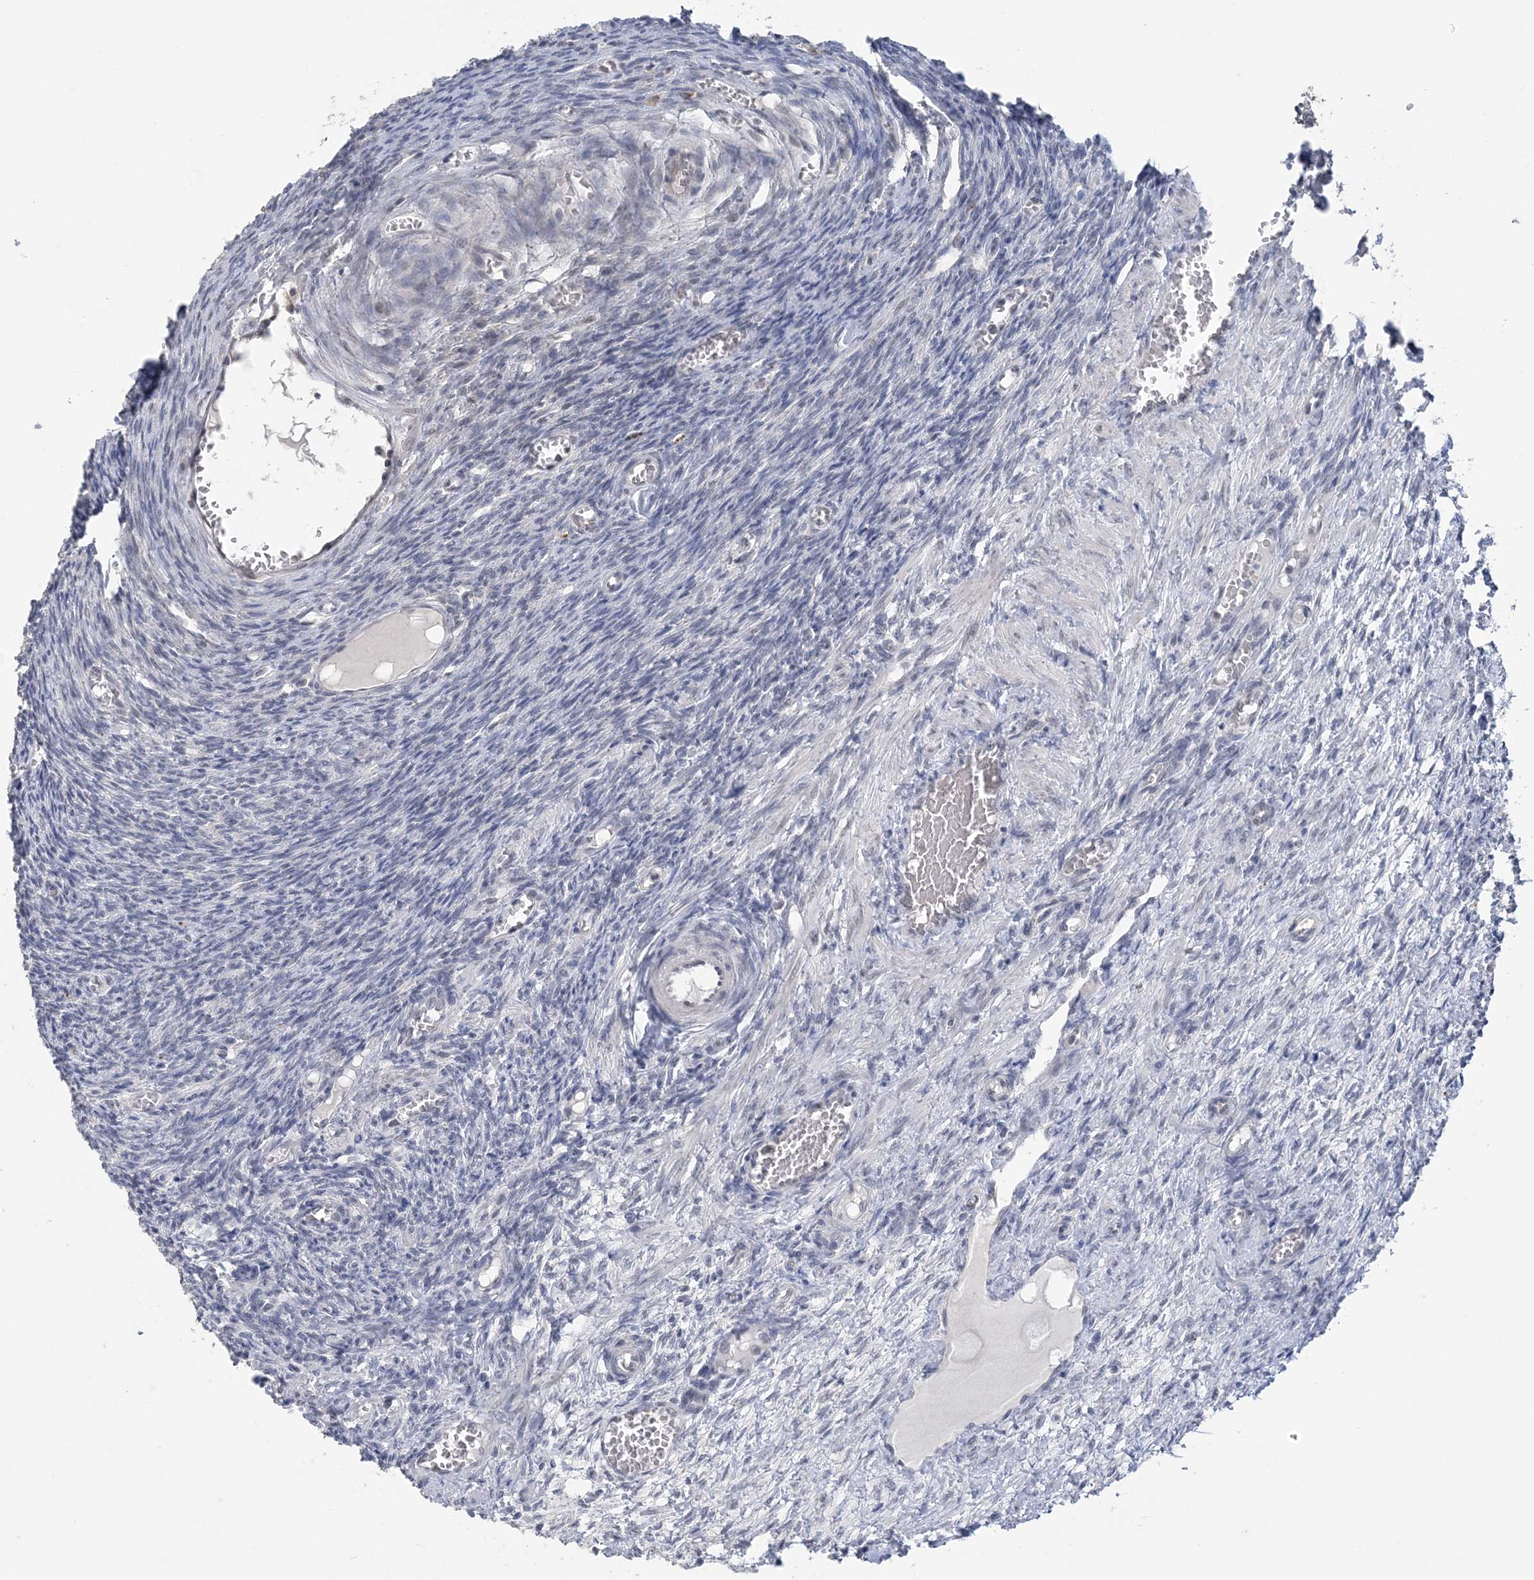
{"staining": {"intensity": "negative", "quantity": "none", "location": "none"}, "tissue": "ovary", "cell_type": "Ovarian stroma cells", "image_type": "normal", "snomed": [{"axis": "morphology", "description": "Normal tissue, NOS"}, {"axis": "topography", "description": "Ovary"}], "caption": "High power microscopy micrograph of an immunohistochemistry image of benign ovary, revealing no significant positivity in ovarian stroma cells. (DAB IHC, high magnification).", "gene": "ZBTB7A", "patient": {"sex": "female", "age": 27}}